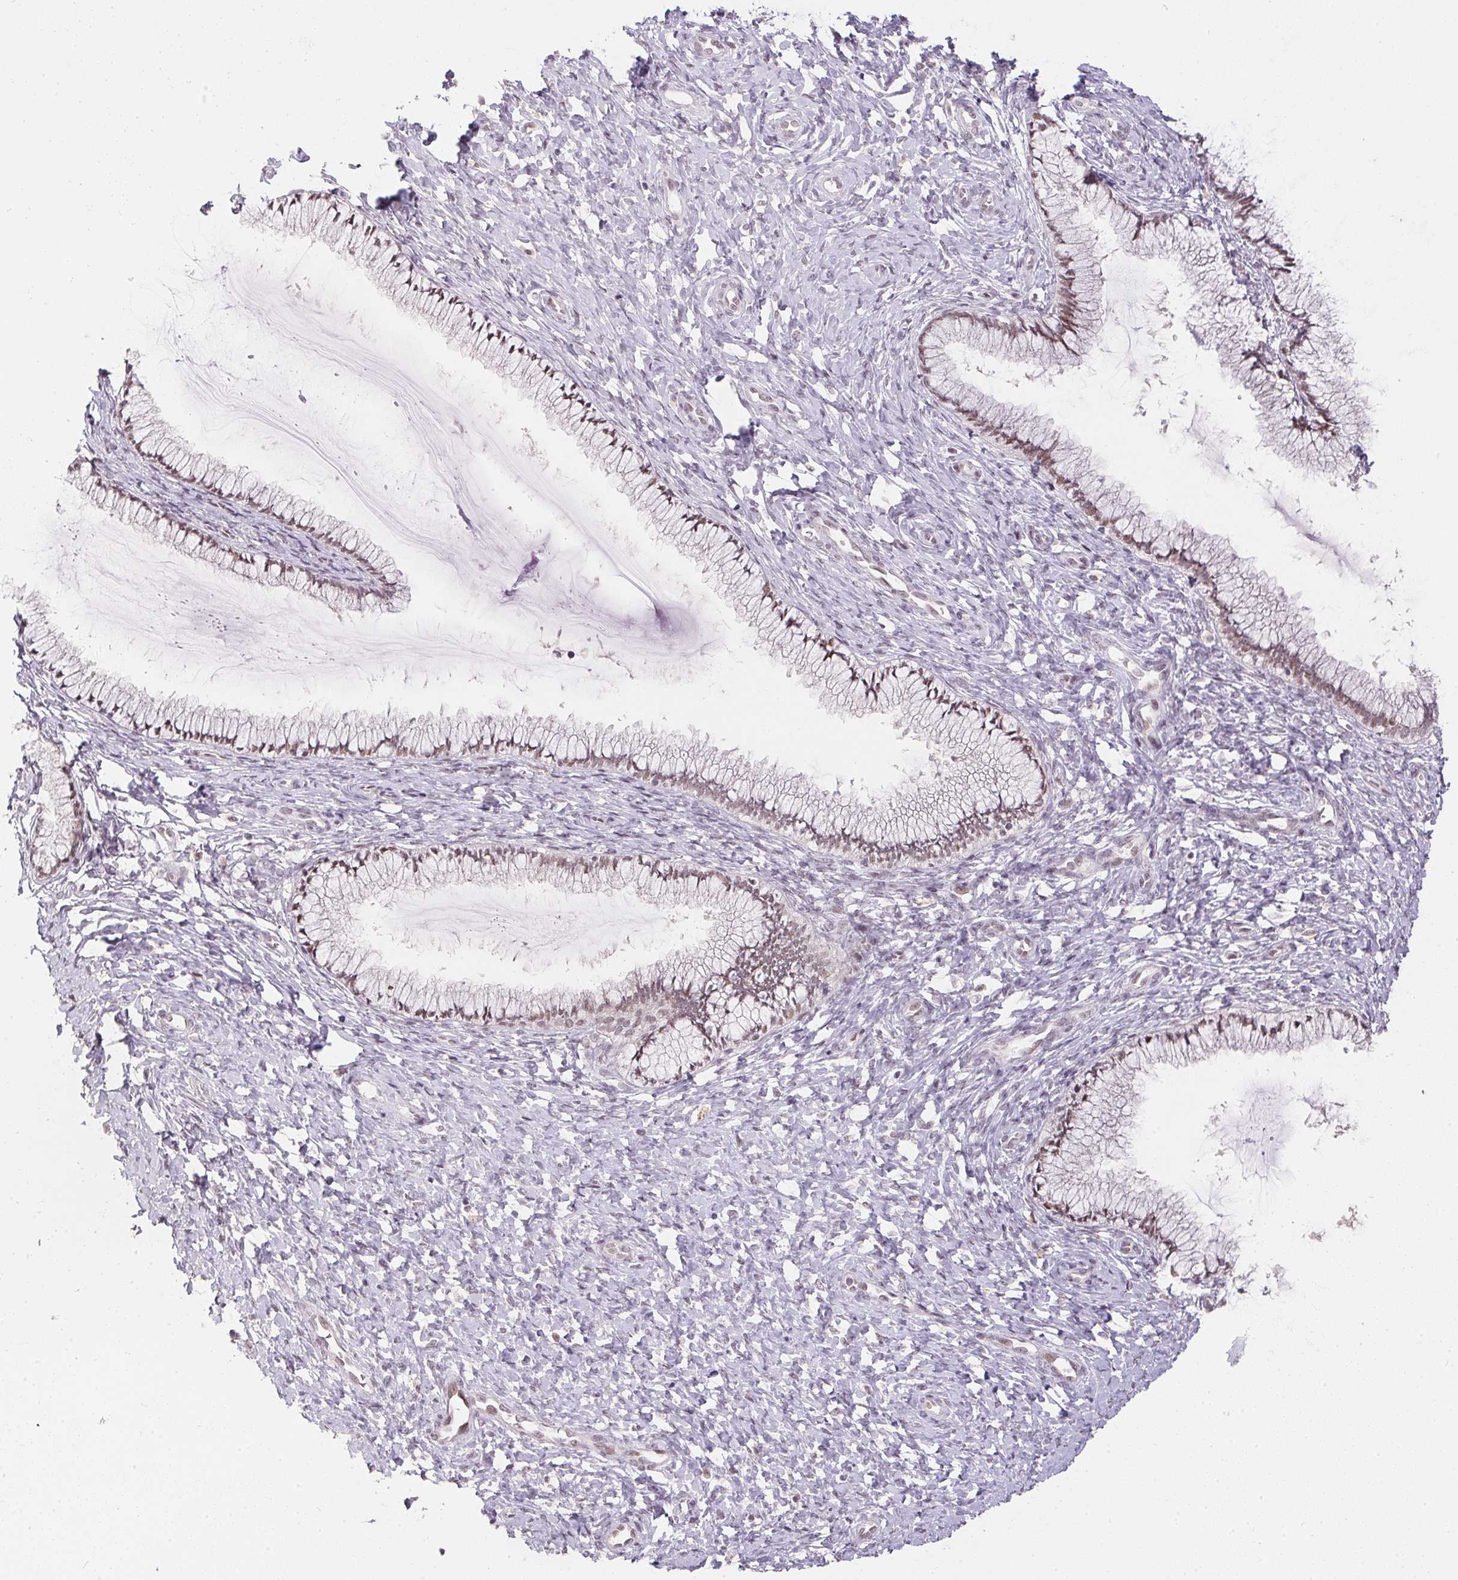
{"staining": {"intensity": "weak", "quantity": "25%-75%", "location": "cytoplasmic/membranous"}, "tissue": "cervix", "cell_type": "Glandular cells", "image_type": "normal", "snomed": [{"axis": "morphology", "description": "Normal tissue, NOS"}, {"axis": "topography", "description": "Cervix"}], "caption": "Glandular cells show low levels of weak cytoplasmic/membranous expression in about 25%-75% of cells in normal human cervix.", "gene": "KDM4D", "patient": {"sex": "female", "age": 37}}